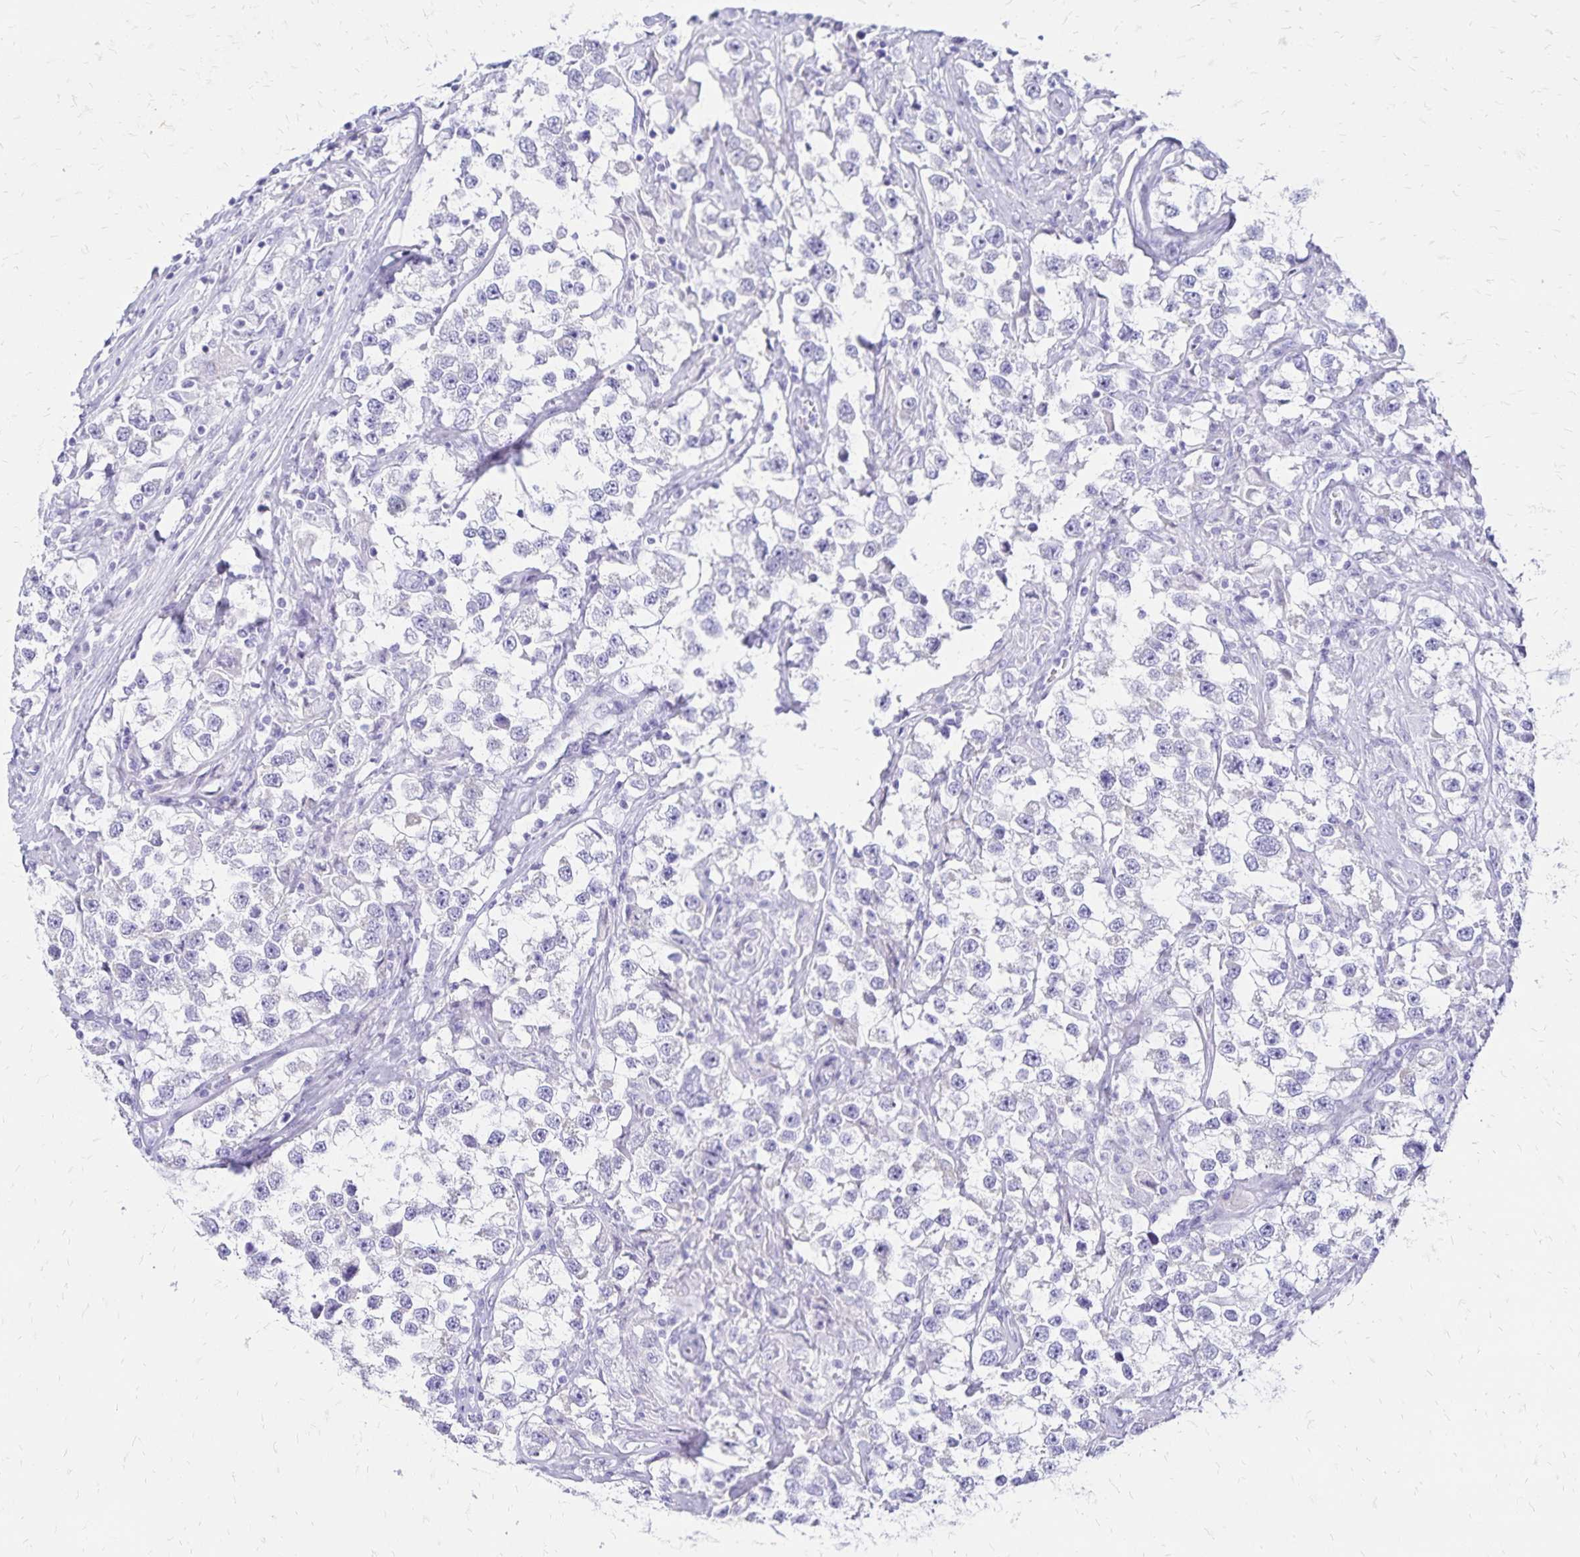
{"staining": {"intensity": "negative", "quantity": "none", "location": "none"}, "tissue": "testis cancer", "cell_type": "Tumor cells", "image_type": "cancer", "snomed": [{"axis": "morphology", "description": "Seminoma, NOS"}, {"axis": "topography", "description": "Testis"}], "caption": "Protein analysis of testis cancer (seminoma) demonstrates no significant staining in tumor cells.", "gene": "LIN28B", "patient": {"sex": "male", "age": 46}}